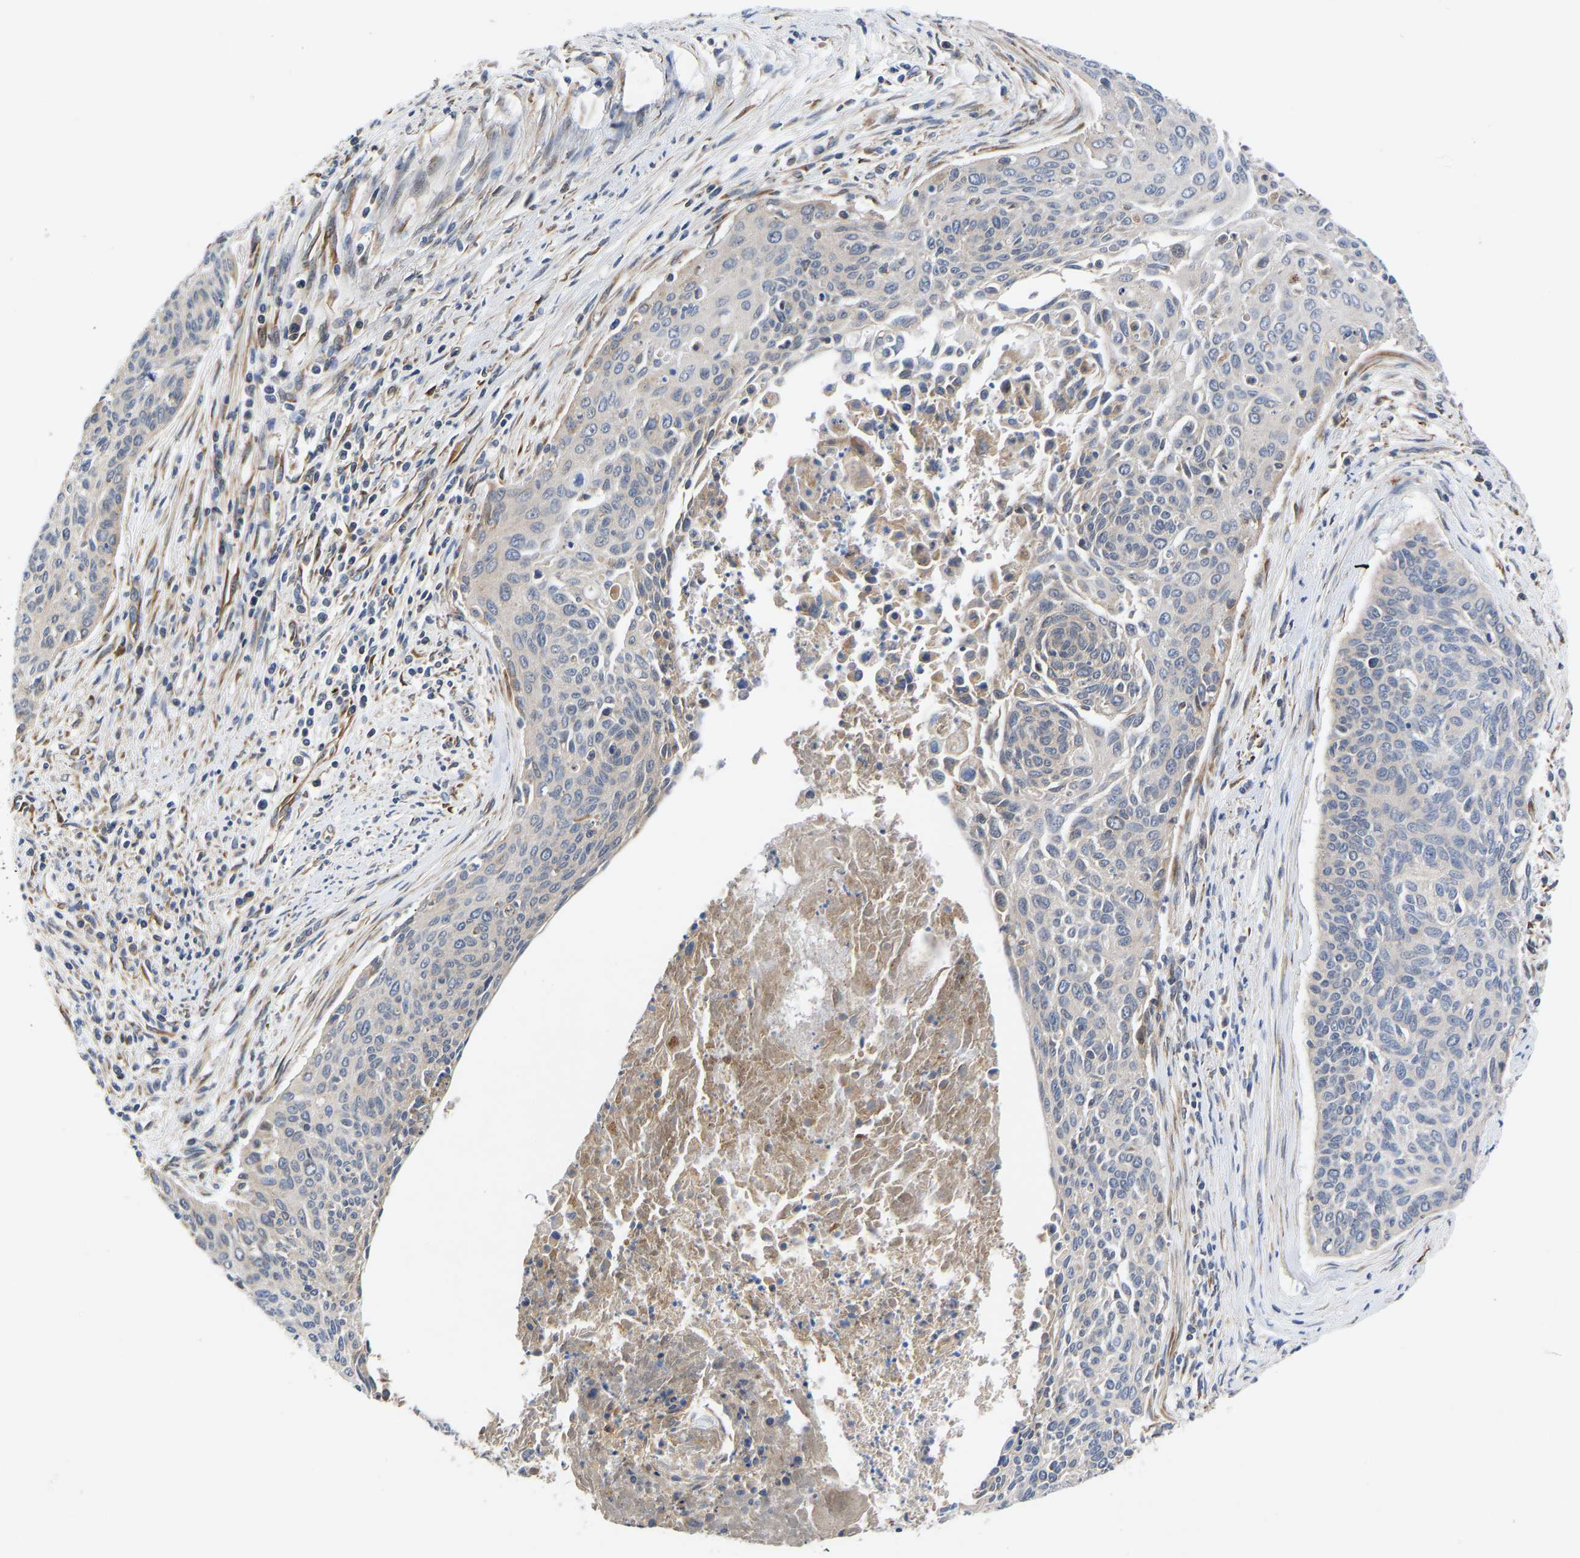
{"staining": {"intensity": "weak", "quantity": "<25%", "location": "cytoplasmic/membranous"}, "tissue": "cervical cancer", "cell_type": "Tumor cells", "image_type": "cancer", "snomed": [{"axis": "morphology", "description": "Squamous cell carcinoma, NOS"}, {"axis": "topography", "description": "Cervix"}], "caption": "Micrograph shows no protein expression in tumor cells of cervical cancer (squamous cell carcinoma) tissue.", "gene": "FRRS1", "patient": {"sex": "female", "age": 55}}